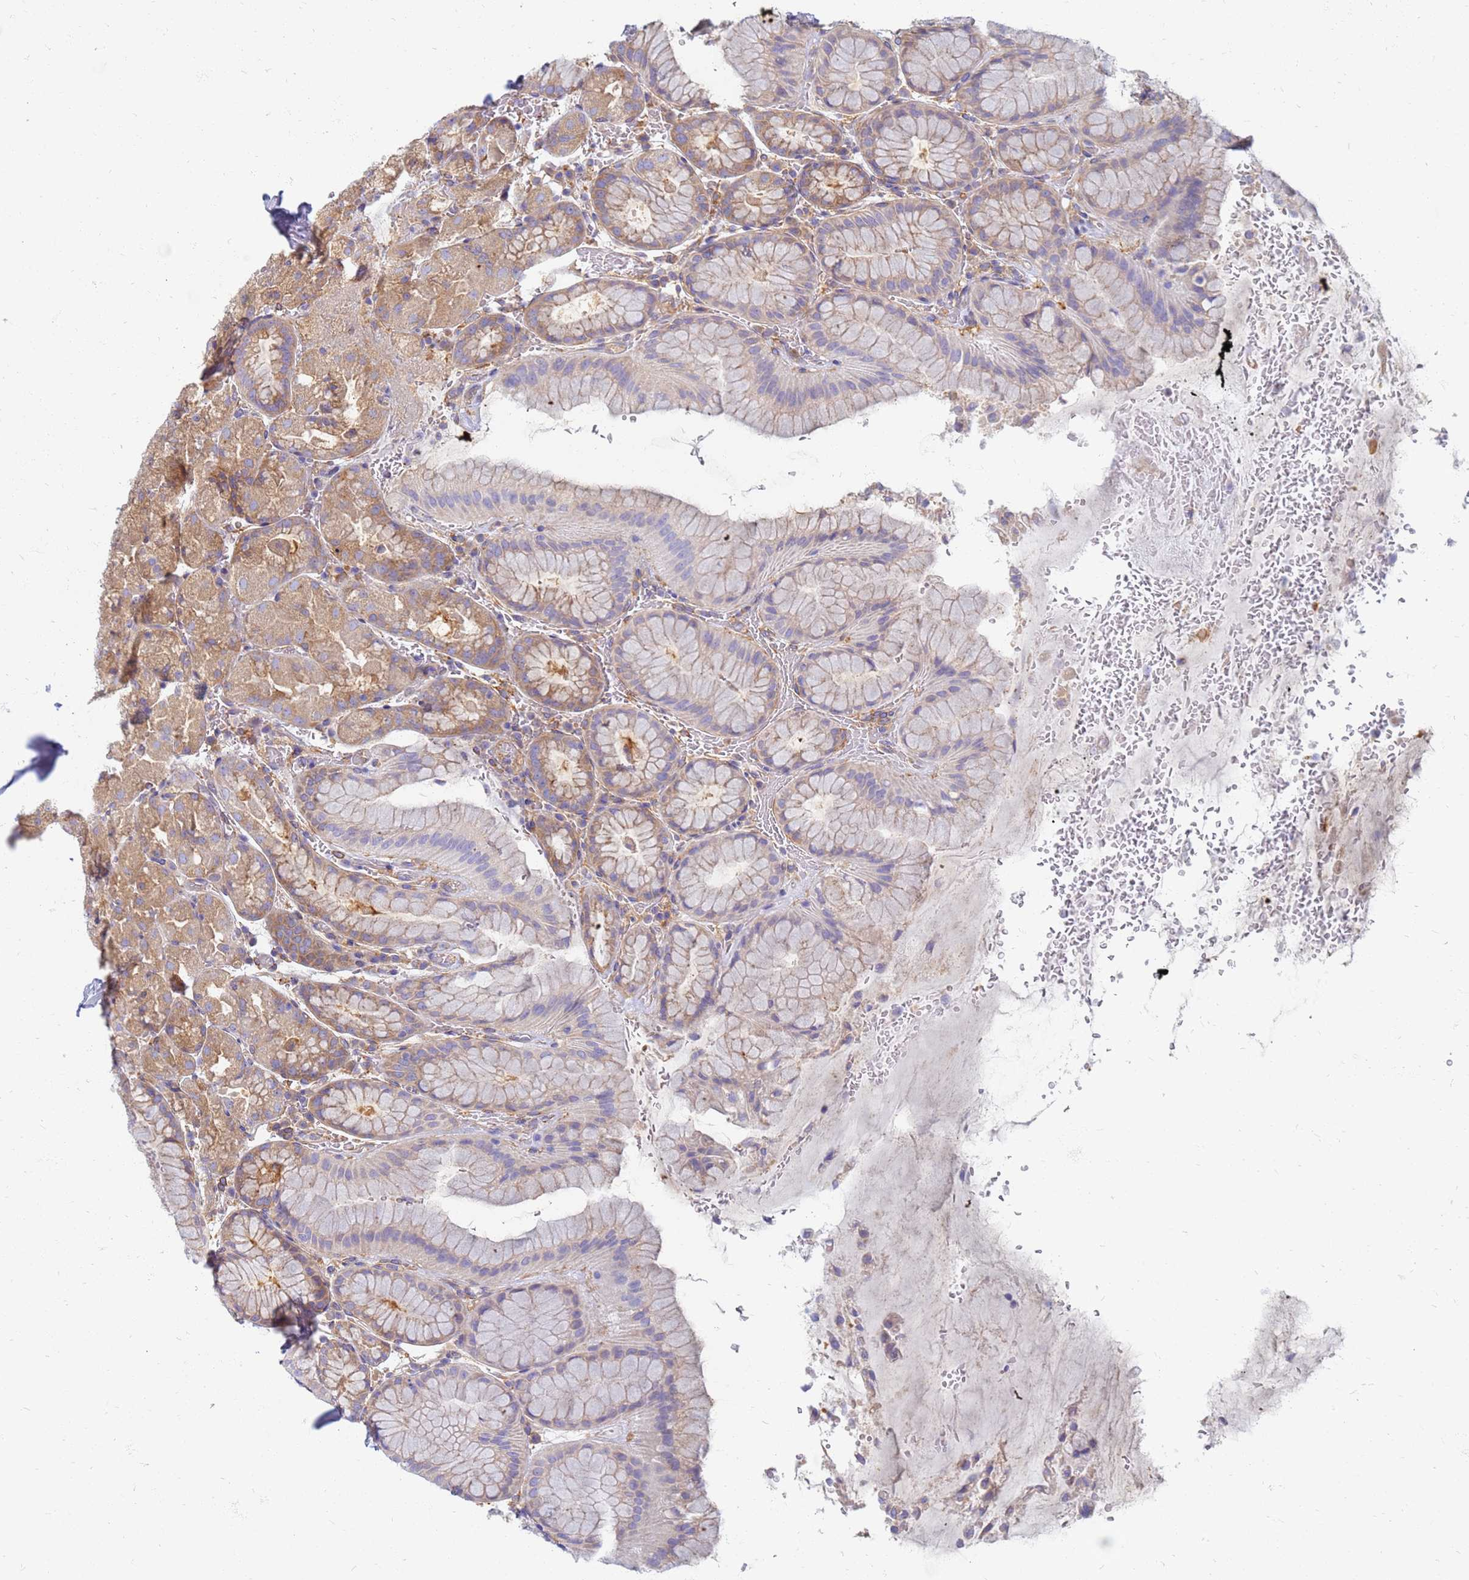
{"staining": {"intensity": "weak", "quantity": ">75%", "location": "cytoplasmic/membranous"}, "tissue": "stomach", "cell_type": "Glandular cells", "image_type": "normal", "snomed": [{"axis": "morphology", "description": "Normal tissue, NOS"}, {"axis": "topography", "description": "Stomach, upper"}, {"axis": "topography", "description": "Stomach, lower"}], "caption": "This histopathology image reveals normal stomach stained with IHC to label a protein in brown. The cytoplasmic/membranous of glandular cells show weak positivity for the protein. Nuclei are counter-stained blue.", "gene": "EEA1", "patient": {"sex": "male", "age": 67}}